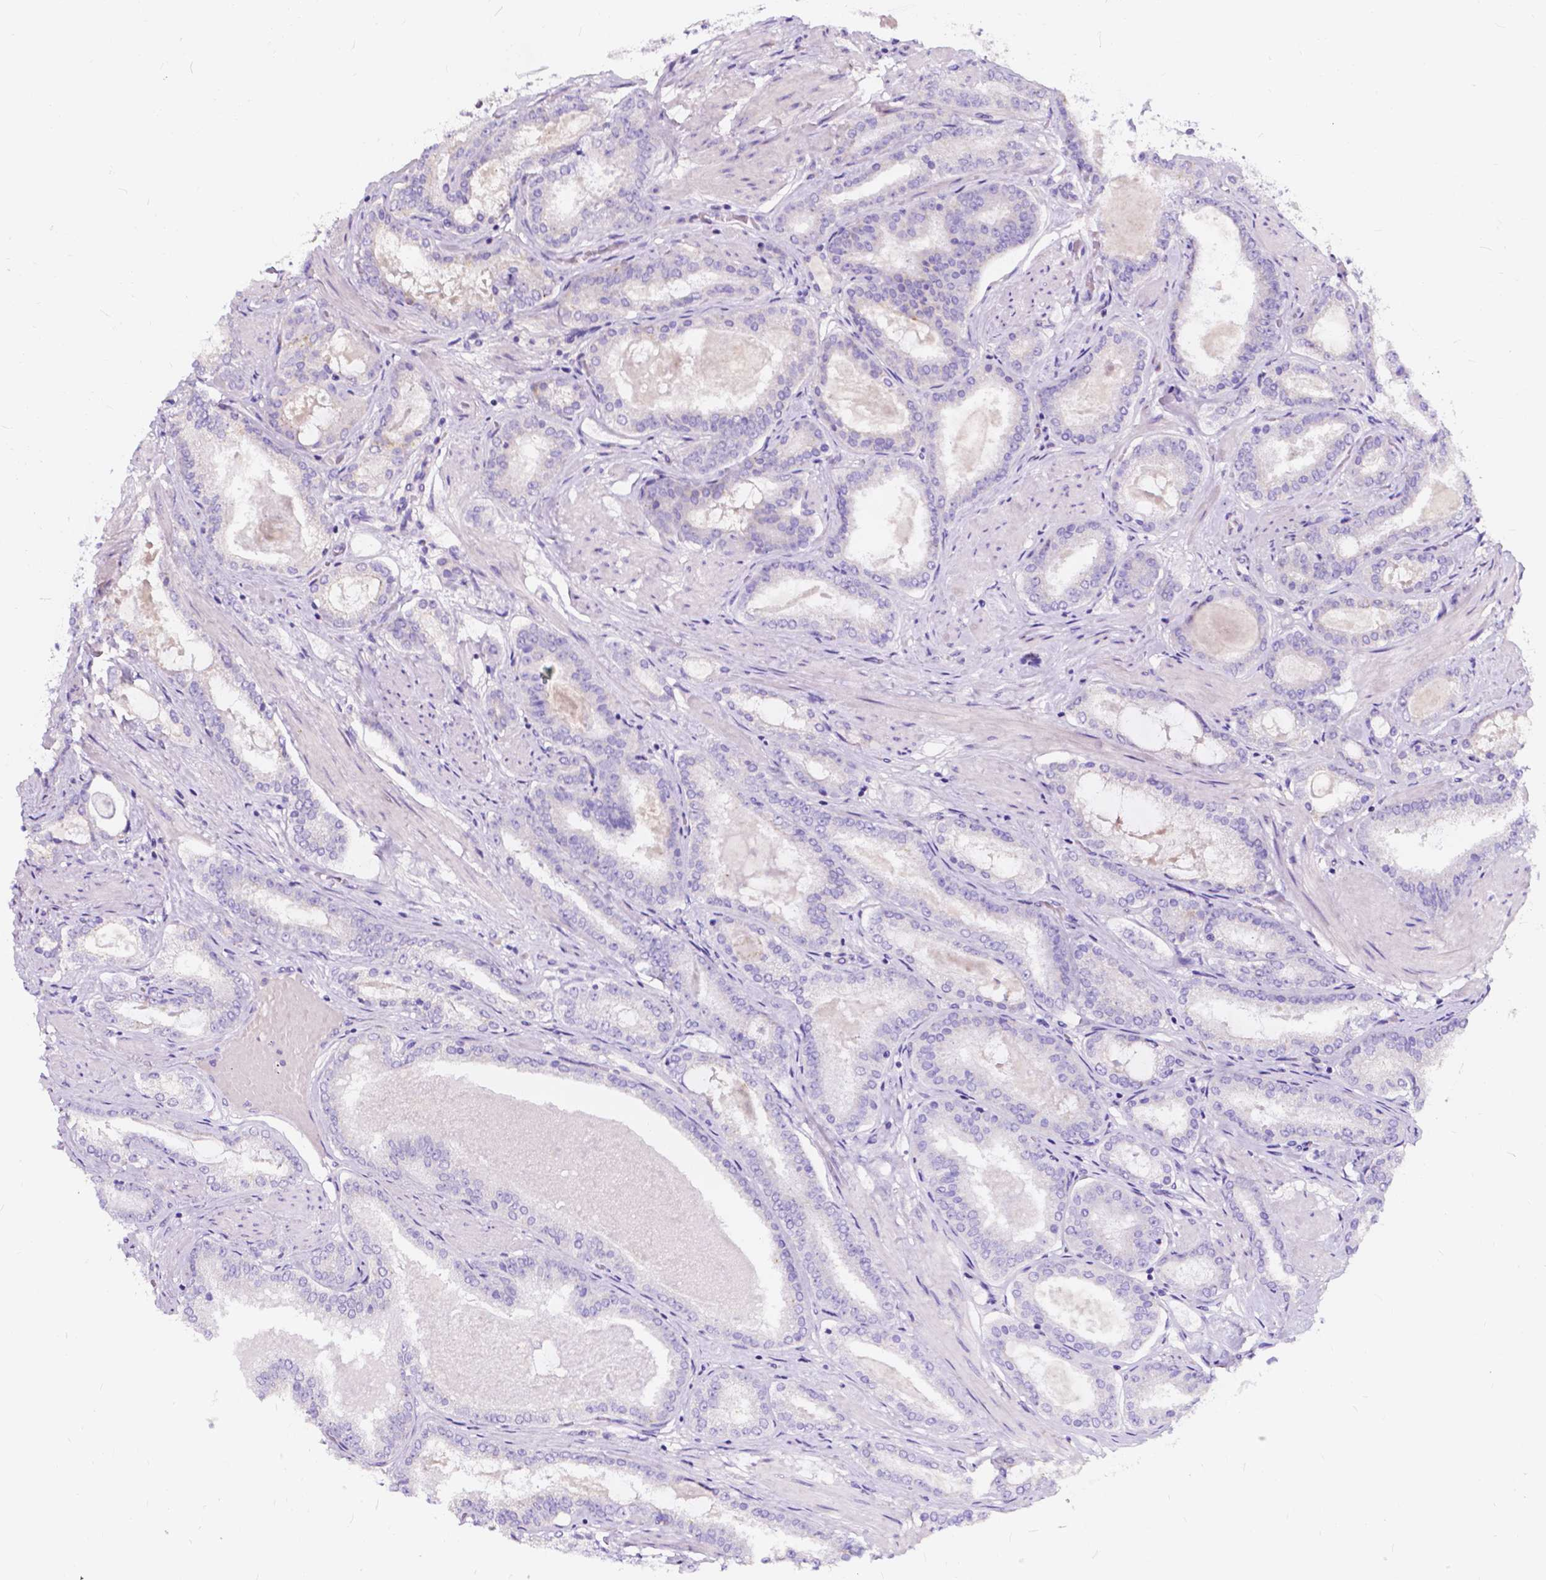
{"staining": {"intensity": "negative", "quantity": "none", "location": "none"}, "tissue": "prostate cancer", "cell_type": "Tumor cells", "image_type": "cancer", "snomed": [{"axis": "morphology", "description": "Adenocarcinoma, High grade"}, {"axis": "topography", "description": "Prostate"}], "caption": "An image of human high-grade adenocarcinoma (prostate) is negative for staining in tumor cells.", "gene": "CLSTN2", "patient": {"sex": "male", "age": 63}}